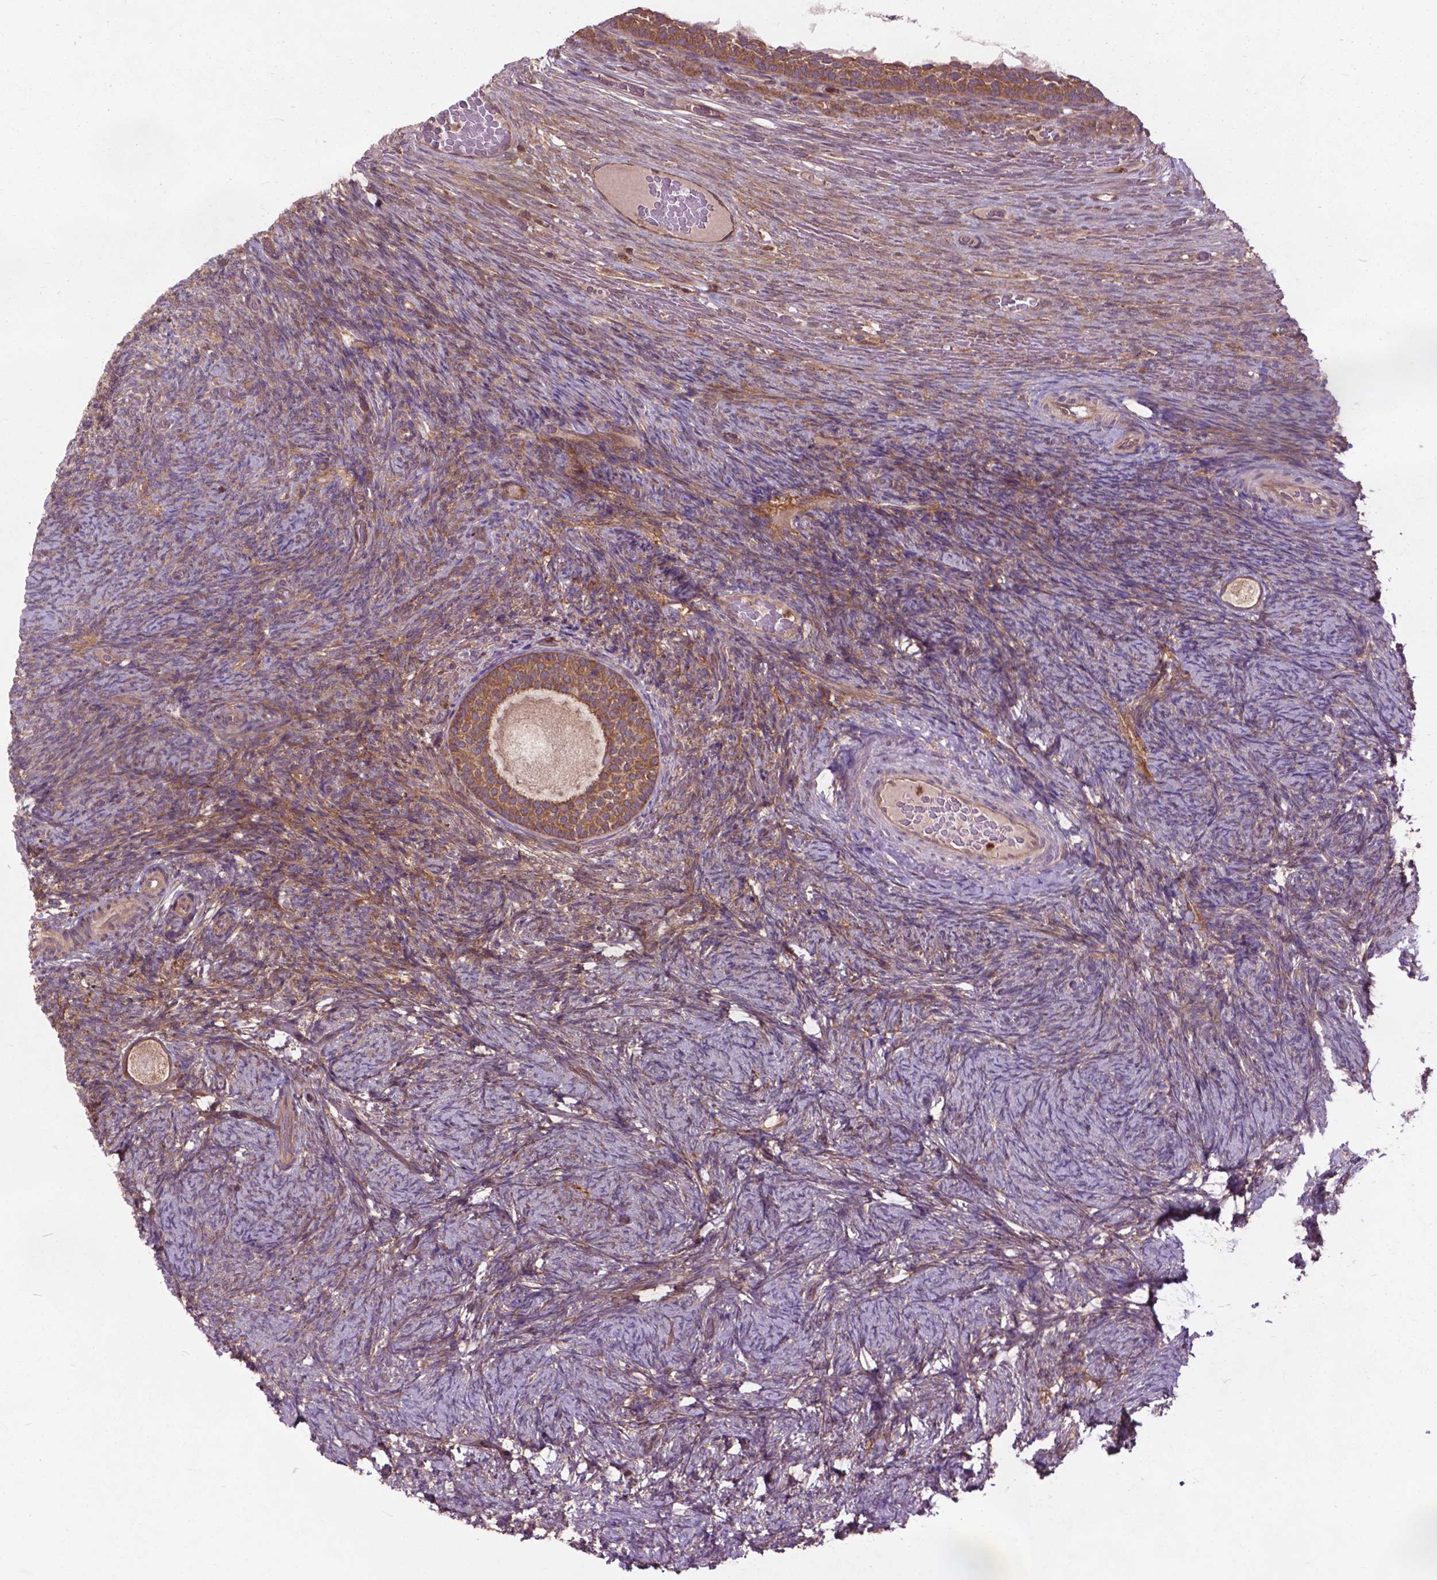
{"staining": {"intensity": "weak", "quantity": ">75%", "location": "cytoplasmic/membranous"}, "tissue": "ovary", "cell_type": "Follicle cells", "image_type": "normal", "snomed": [{"axis": "morphology", "description": "Normal tissue, NOS"}, {"axis": "topography", "description": "Ovary"}], "caption": "Protein expression analysis of benign human ovary reveals weak cytoplasmic/membranous positivity in about >75% of follicle cells. Using DAB (3,3'-diaminobenzidine) (brown) and hematoxylin (blue) stains, captured at high magnification using brightfield microscopy.", "gene": "ARAF", "patient": {"sex": "female", "age": 34}}